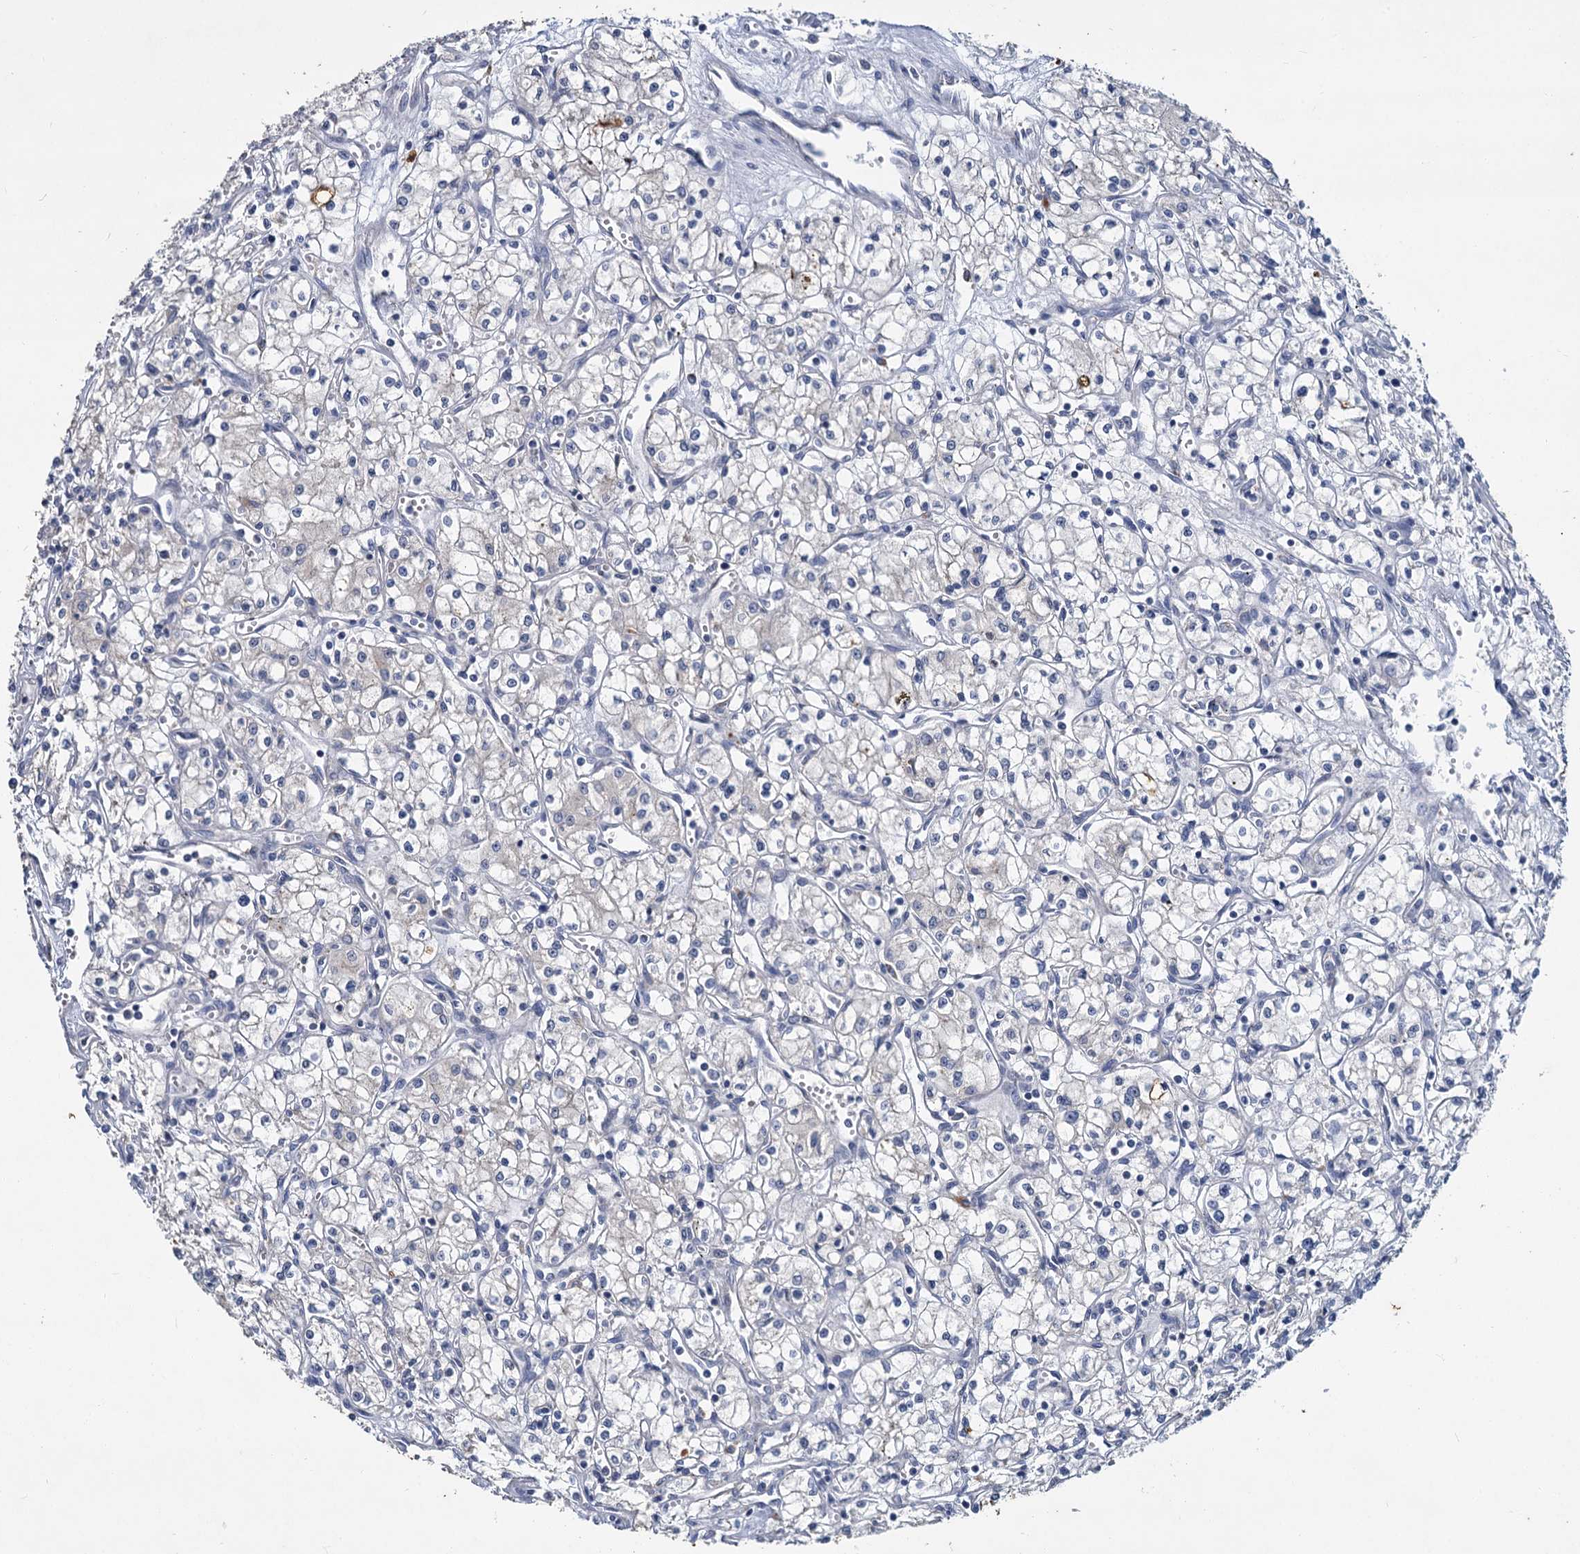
{"staining": {"intensity": "negative", "quantity": "none", "location": "none"}, "tissue": "renal cancer", "cell_type": "Tumor cells", "image_type": "cancer", "snomed": [{"axis": "morphology", "description": "Adenocarcinoma, NOS"}, {"axis": "topography", "description": "Kidney"}], "caption": "The immunohistochemistry (IHC) photomicrograph has no significant positivity in tumor cells of renal cancer (adenocarcinoma) tissue.", "gene": "ATP9A", "patient": {"sex": "male", "age": 59}}